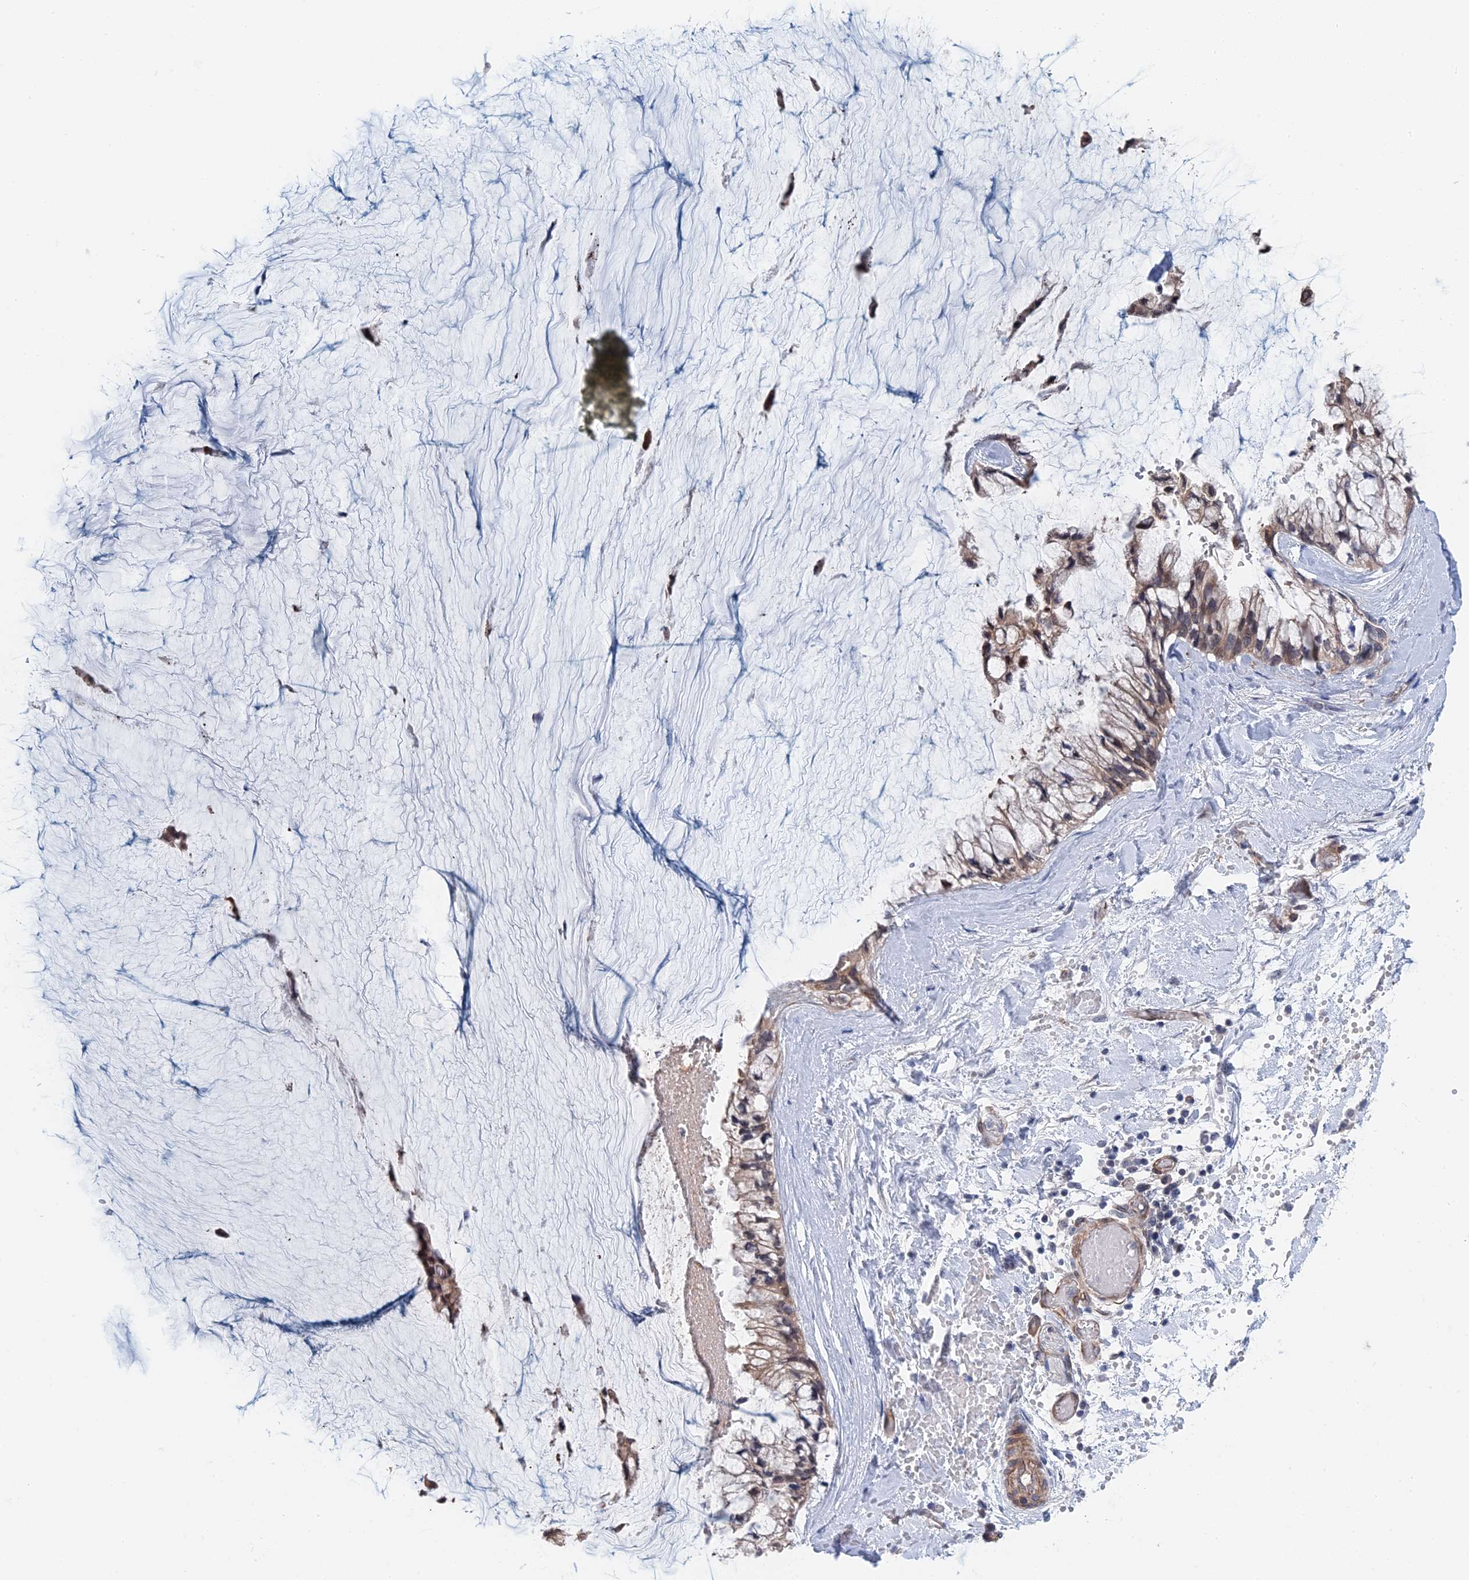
{"staining": {"intensity": "weak", "quantity": ">75%", "location": "cytoplasmic/membranous"}, "tissue": "ovarian cancer", "cell_type": "Tumor cells", "image_type": "cancer", "snomed": [{"axis": "morphology", "description": "Cystadenocarcinoma, mucinous, NOS"}, {"axis": "topography", "description": "Ovary"}], "caption": "Human ovarian mucinous cystadenocarcinoma stained with a protein marker displays weak staining in tumor cells.", "gene": "MTHFSD", "patient": {"sex": "female", "age": 39}}